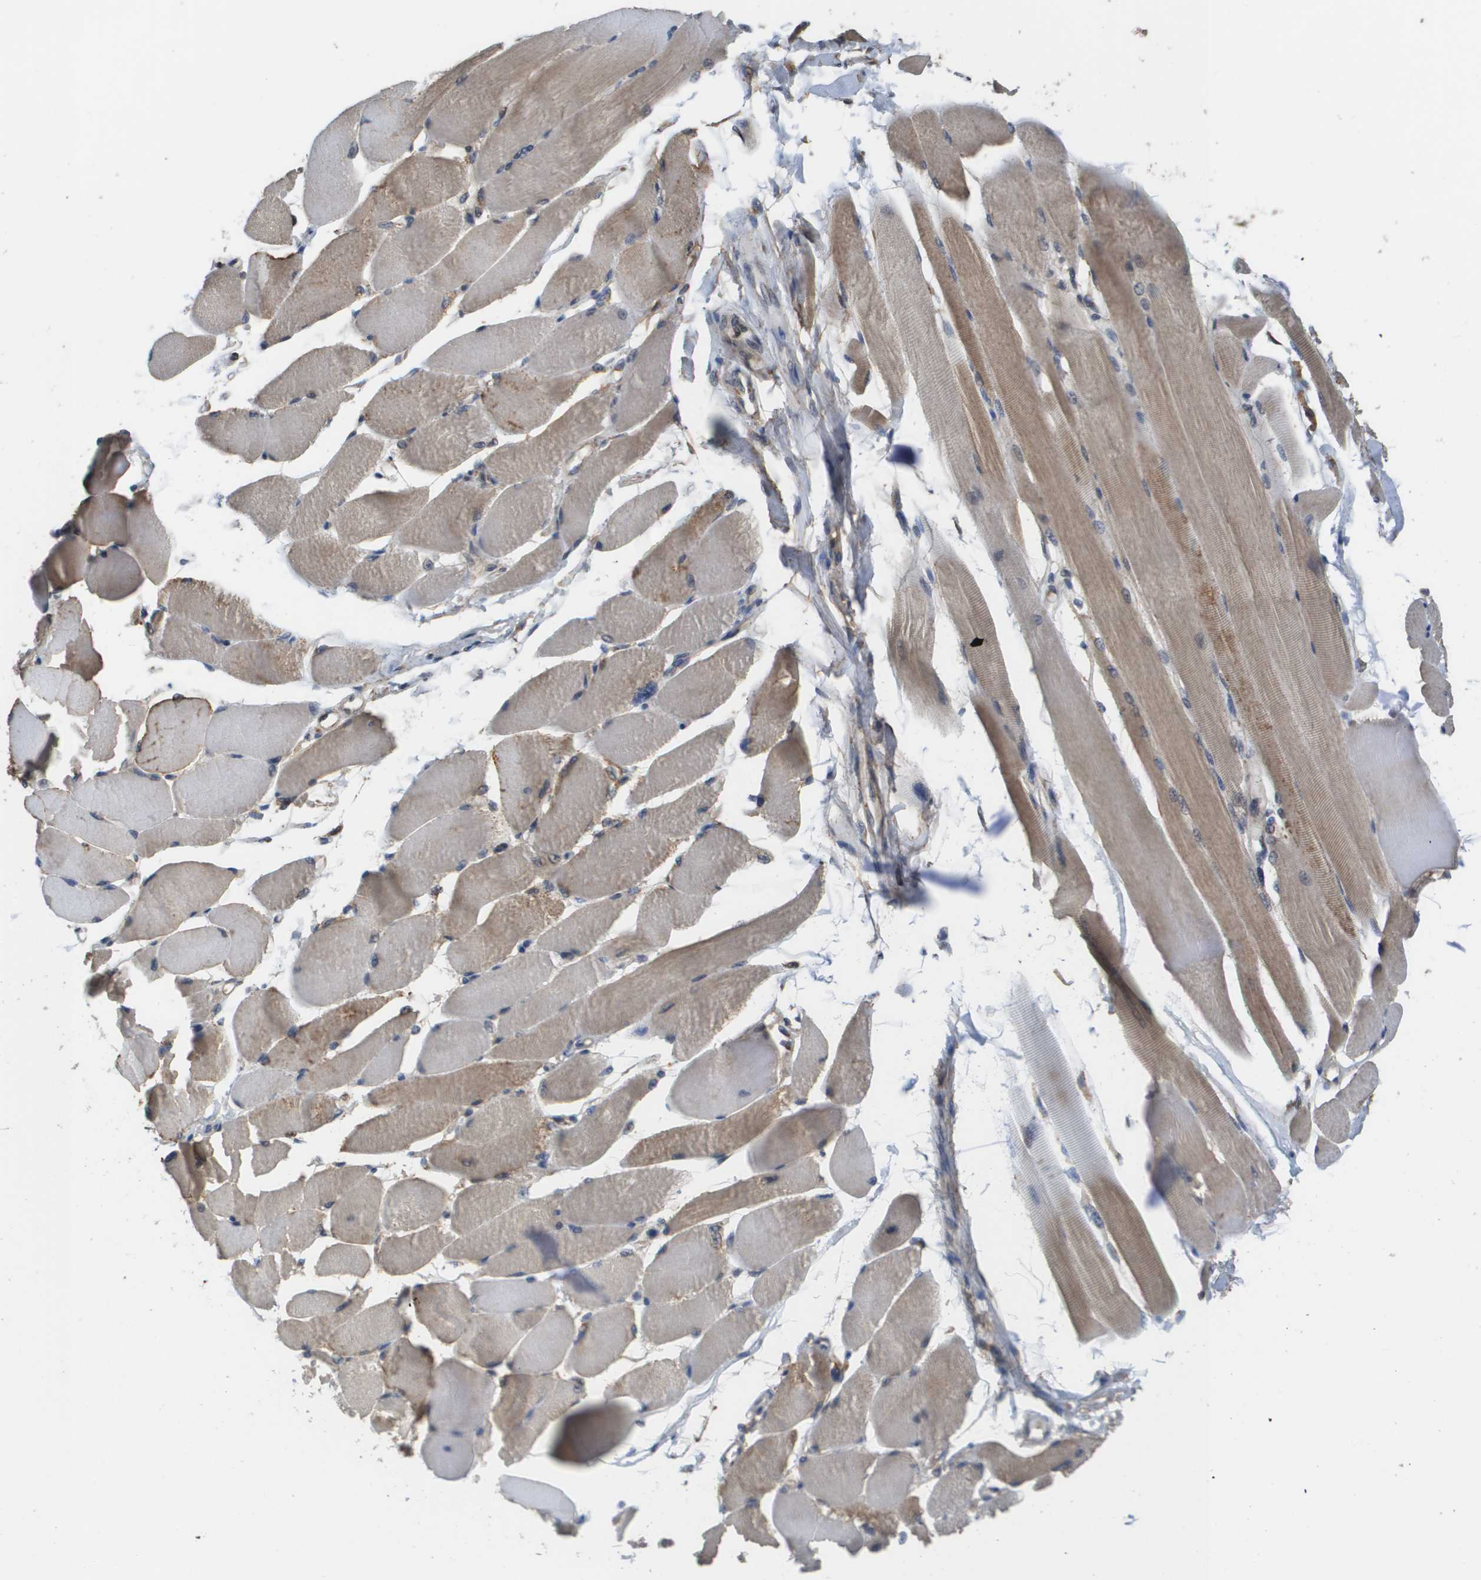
{"staining": {"intensity": "moderate", "quantity": ">75%", "location": "cytoplasmic/membranous"}, "tissue": "skeletal muscle", "cell_type": "Myocytes", "image_type": "normal", "snomed": [{"axis": "morphology", "description": "Normal tissue, NOS"}, {"axis": "topography", "description": "Skeletal muscle"}, {"axis": "topography", "description": "Peripheral nerve tissue"}], "caption": "Brown immunohistochemical staining in benign human skeletal muscle shows moderate cytoplasmic/membranous positivity in about >75% of myocytes.", "gene": "PCK1", "patient": {"sex": "female", "age": 84}}